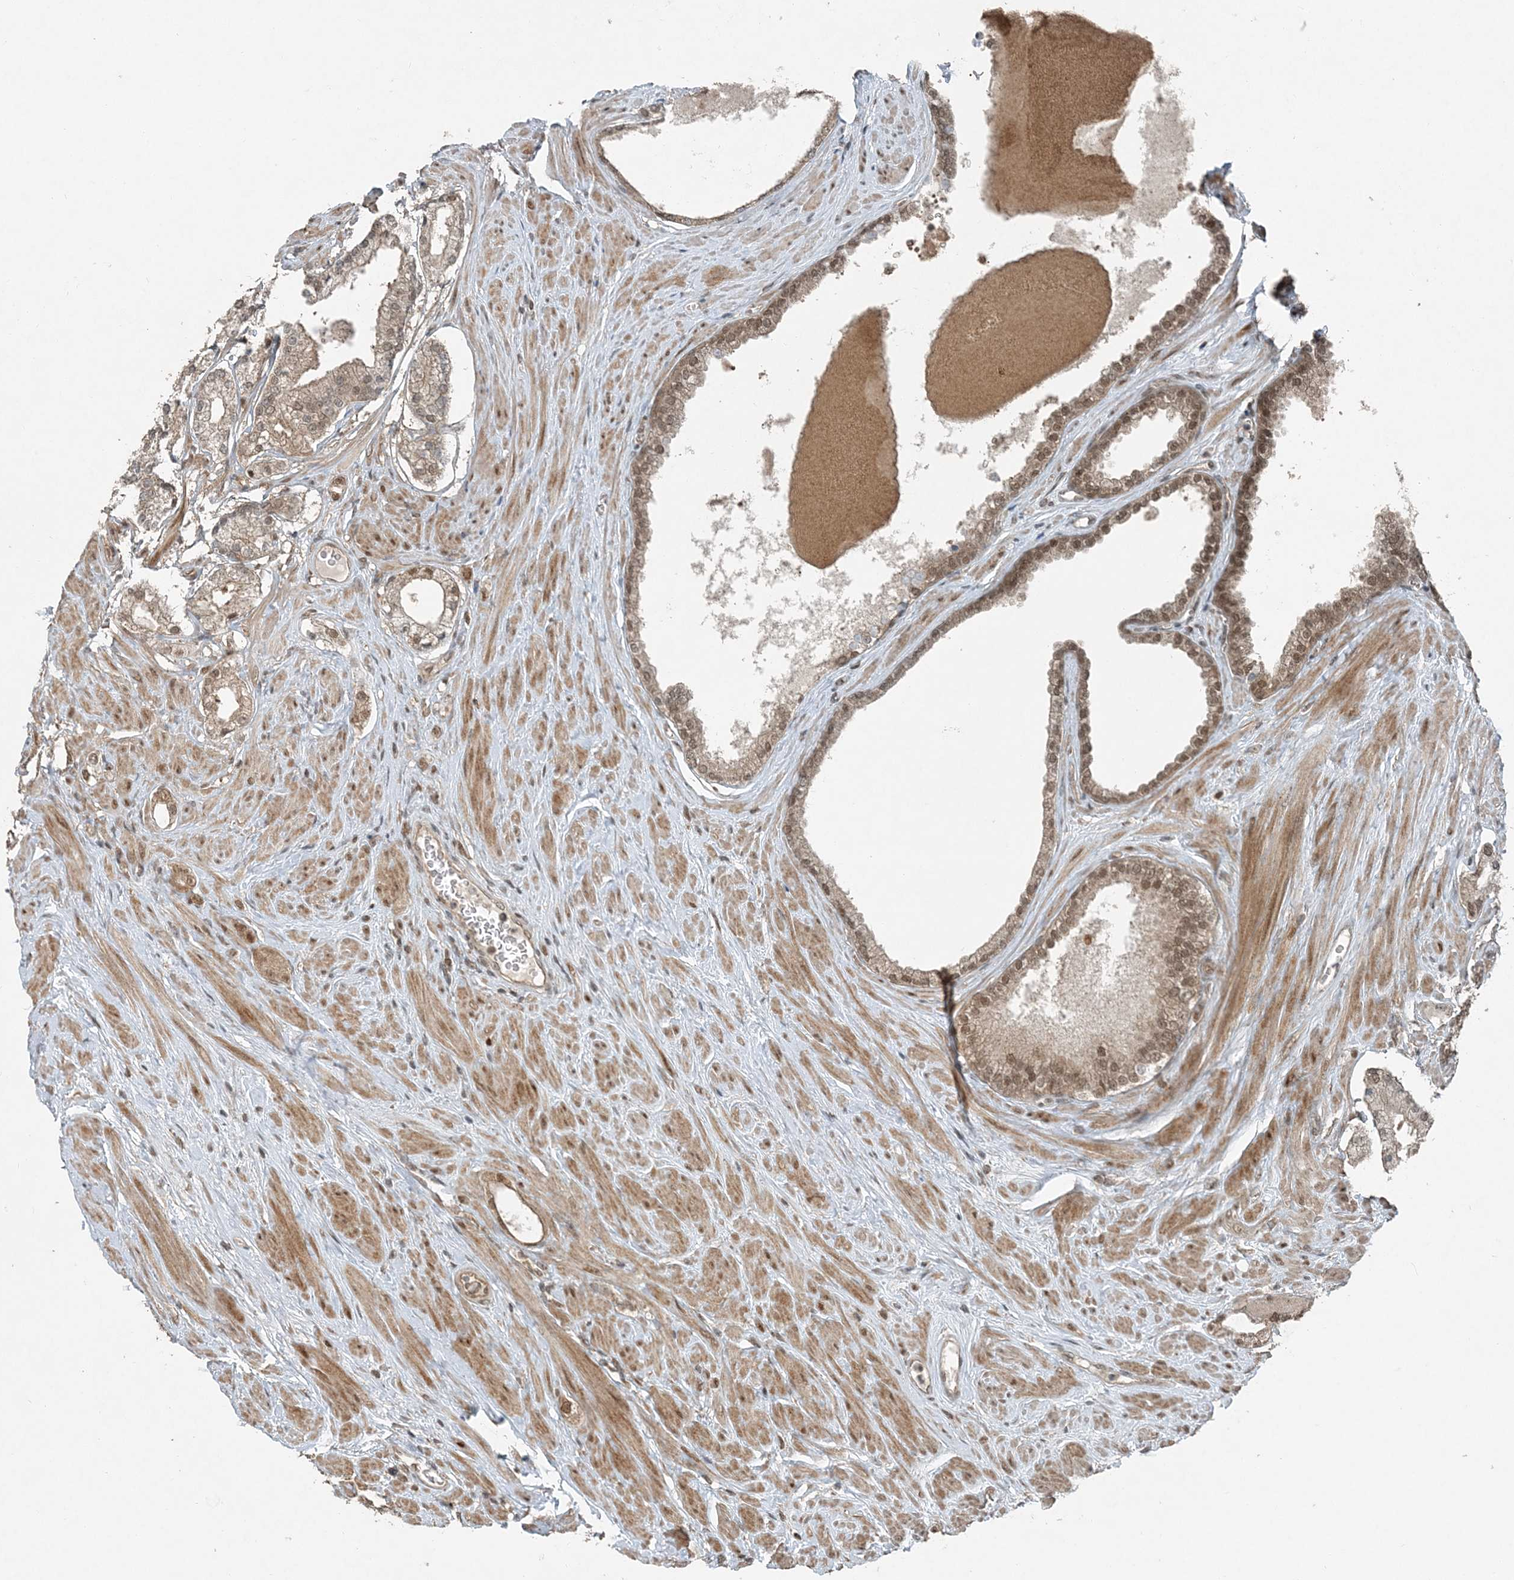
{"staining": {"intensity": "moderate", "quantity": ">75%", "location": "nuclear"}, "tissue": "prostate cancer", "cell_type": "Tumor cells", "image_type": "cancer", "snomed": [{"axis": "morphology", "description": "Adenocarcinoma, Low grade"}, {"axis": "topography", "description": "Prostate"}], "caption": "Moderate nuclear positivity is identified in about >75% of tumor cells in prostate cancer.", "gene": "COPS7B", "patient": {"sex": "male", "age": 62}}